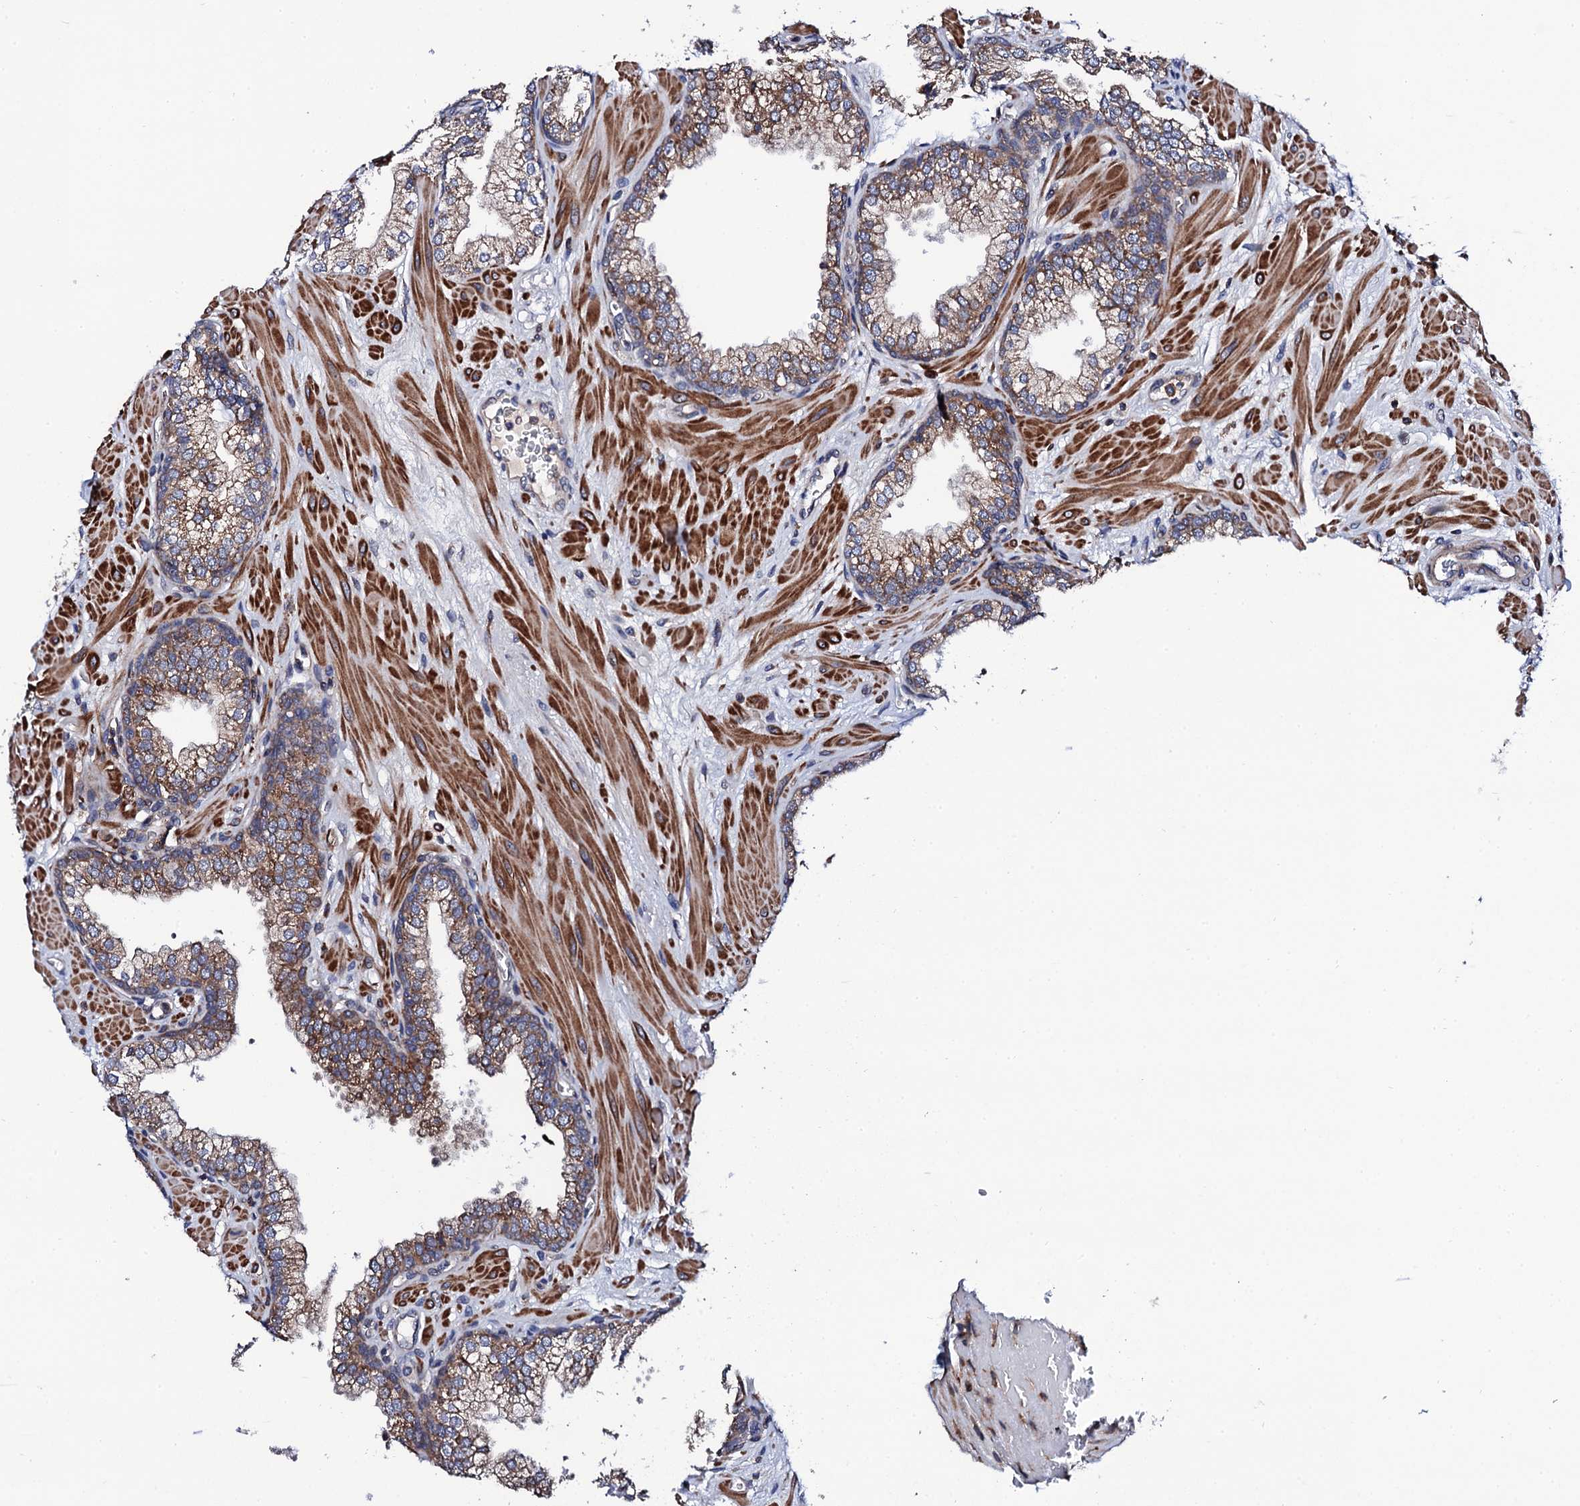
{"staining": {"intensity": "moderate", "quantity": ">75%", "location": "cytoplasmic/membranous"}, "tissue": "prostate", "cell_type": "Glandular cells", "image_type": "normal", "snomed": [{"axis": "morphology", "description": "Normal tissue, NOS"}, {"axis": "topography", "description": "Prostate"}], "caption": "Moderate cytoplasmic/membranous expression for a protein is appreciated in about >75% of glandular cells of benign prostate using IHC.", "gene": "COG4", "patient": {"sex": "male", "age": 60}}